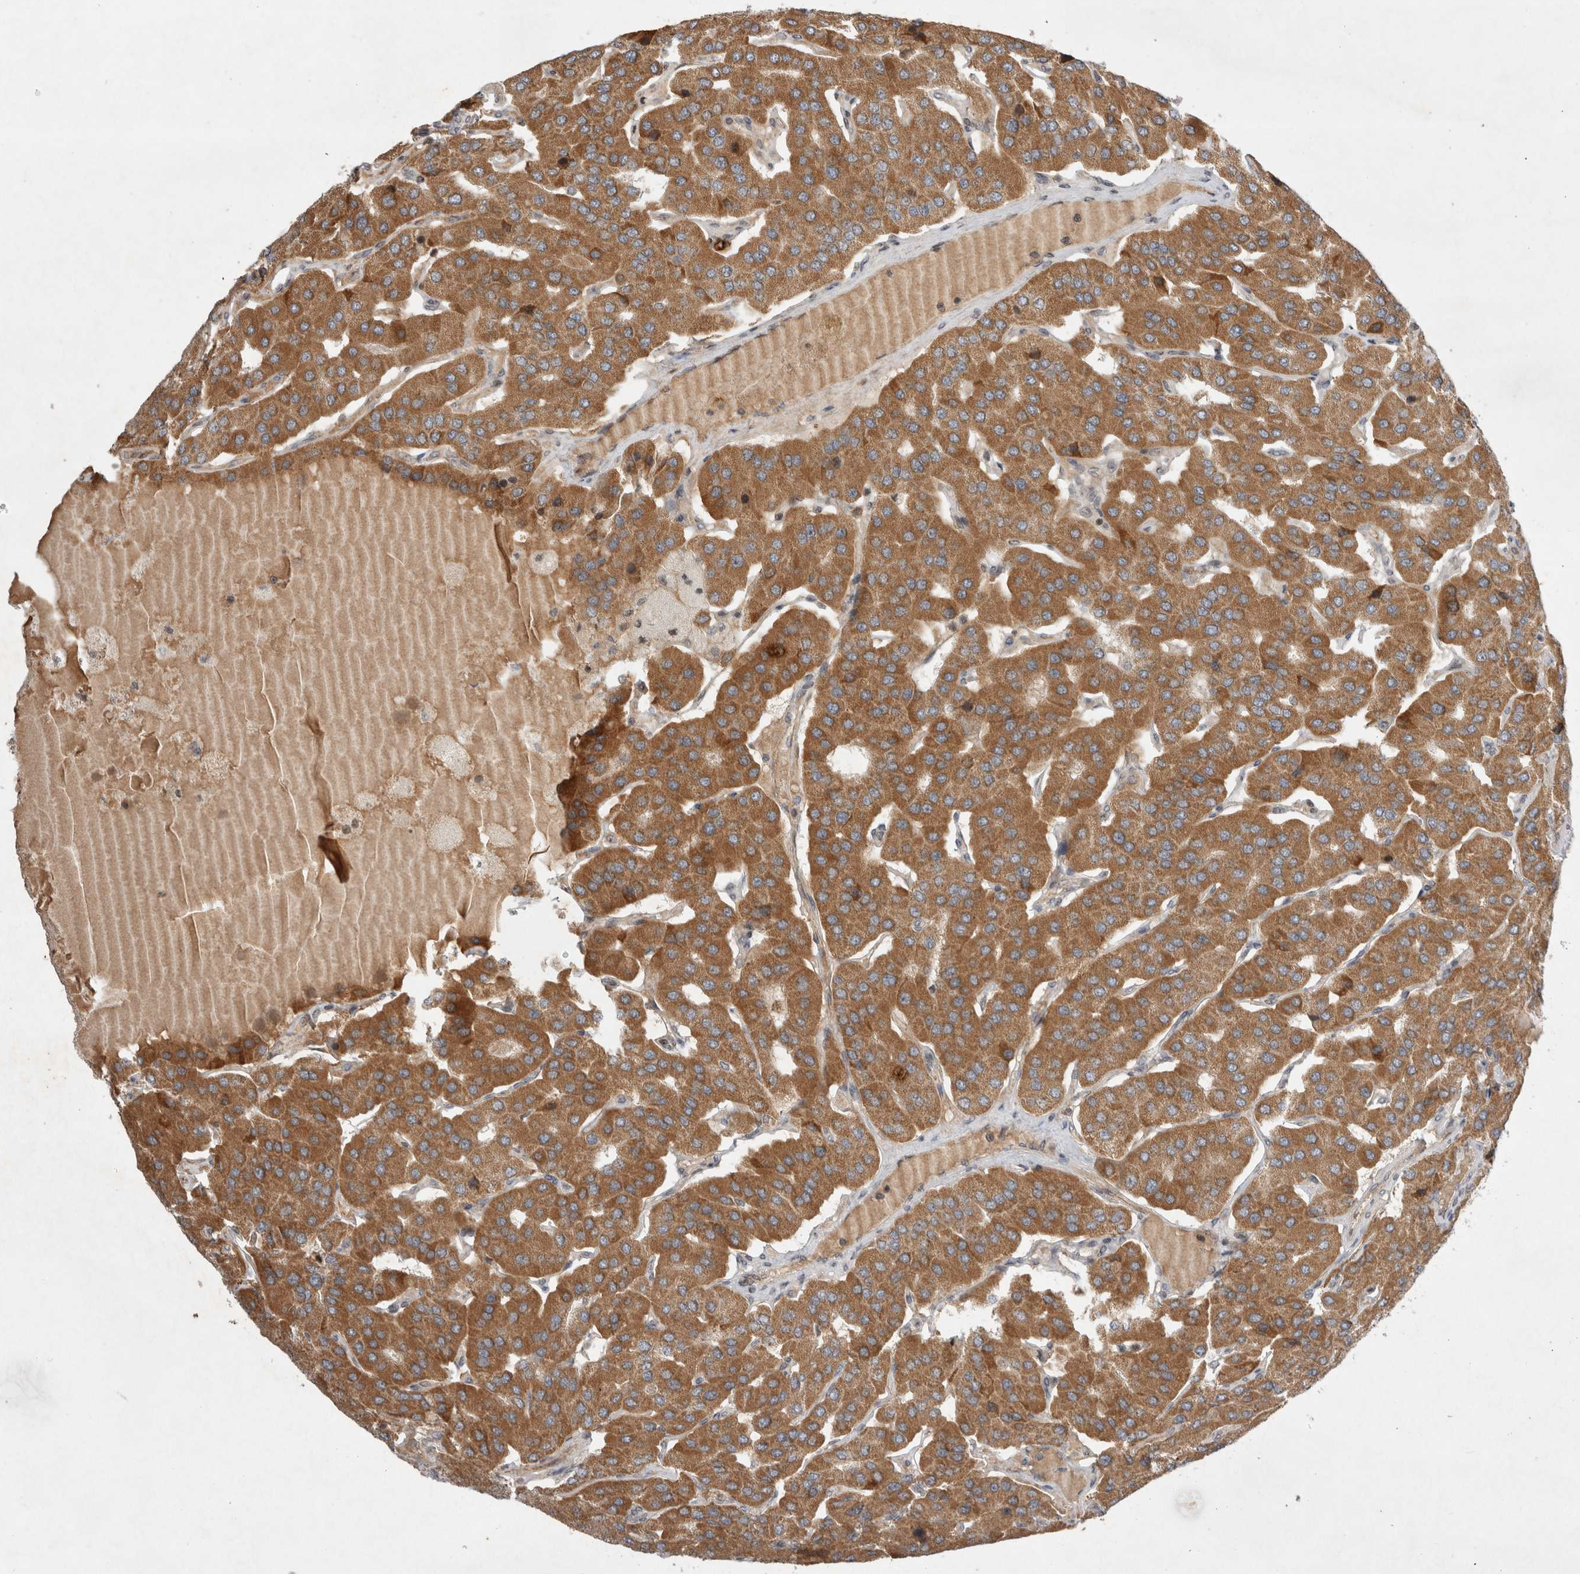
{"staining": {"intensity": "strong", "quantity": ">75%", "location": "cytoplasmic/membranous"}, "tissue": "parathyroid gland", "cell_type": "Glandular cells", "image_type": "normal", "snomed": [{"axis": "morphology", "description": "Normal tissue, NOS"}, {"axis": "morphology", "description": "Adenoma, NOS"}, {"axis": "topography", "description": "Parathyroid gland"}], "caption": "Immunohistochemistry (DAB (3,3'-diaminobenzidine)) staining of benign parathyroid gland exhibits strong cytoplasmic/membranous protein staining in approximately >75% of glandular cells.", "gene": "EIF2AK1", "patient": {"sex": "female", "age": 86}}